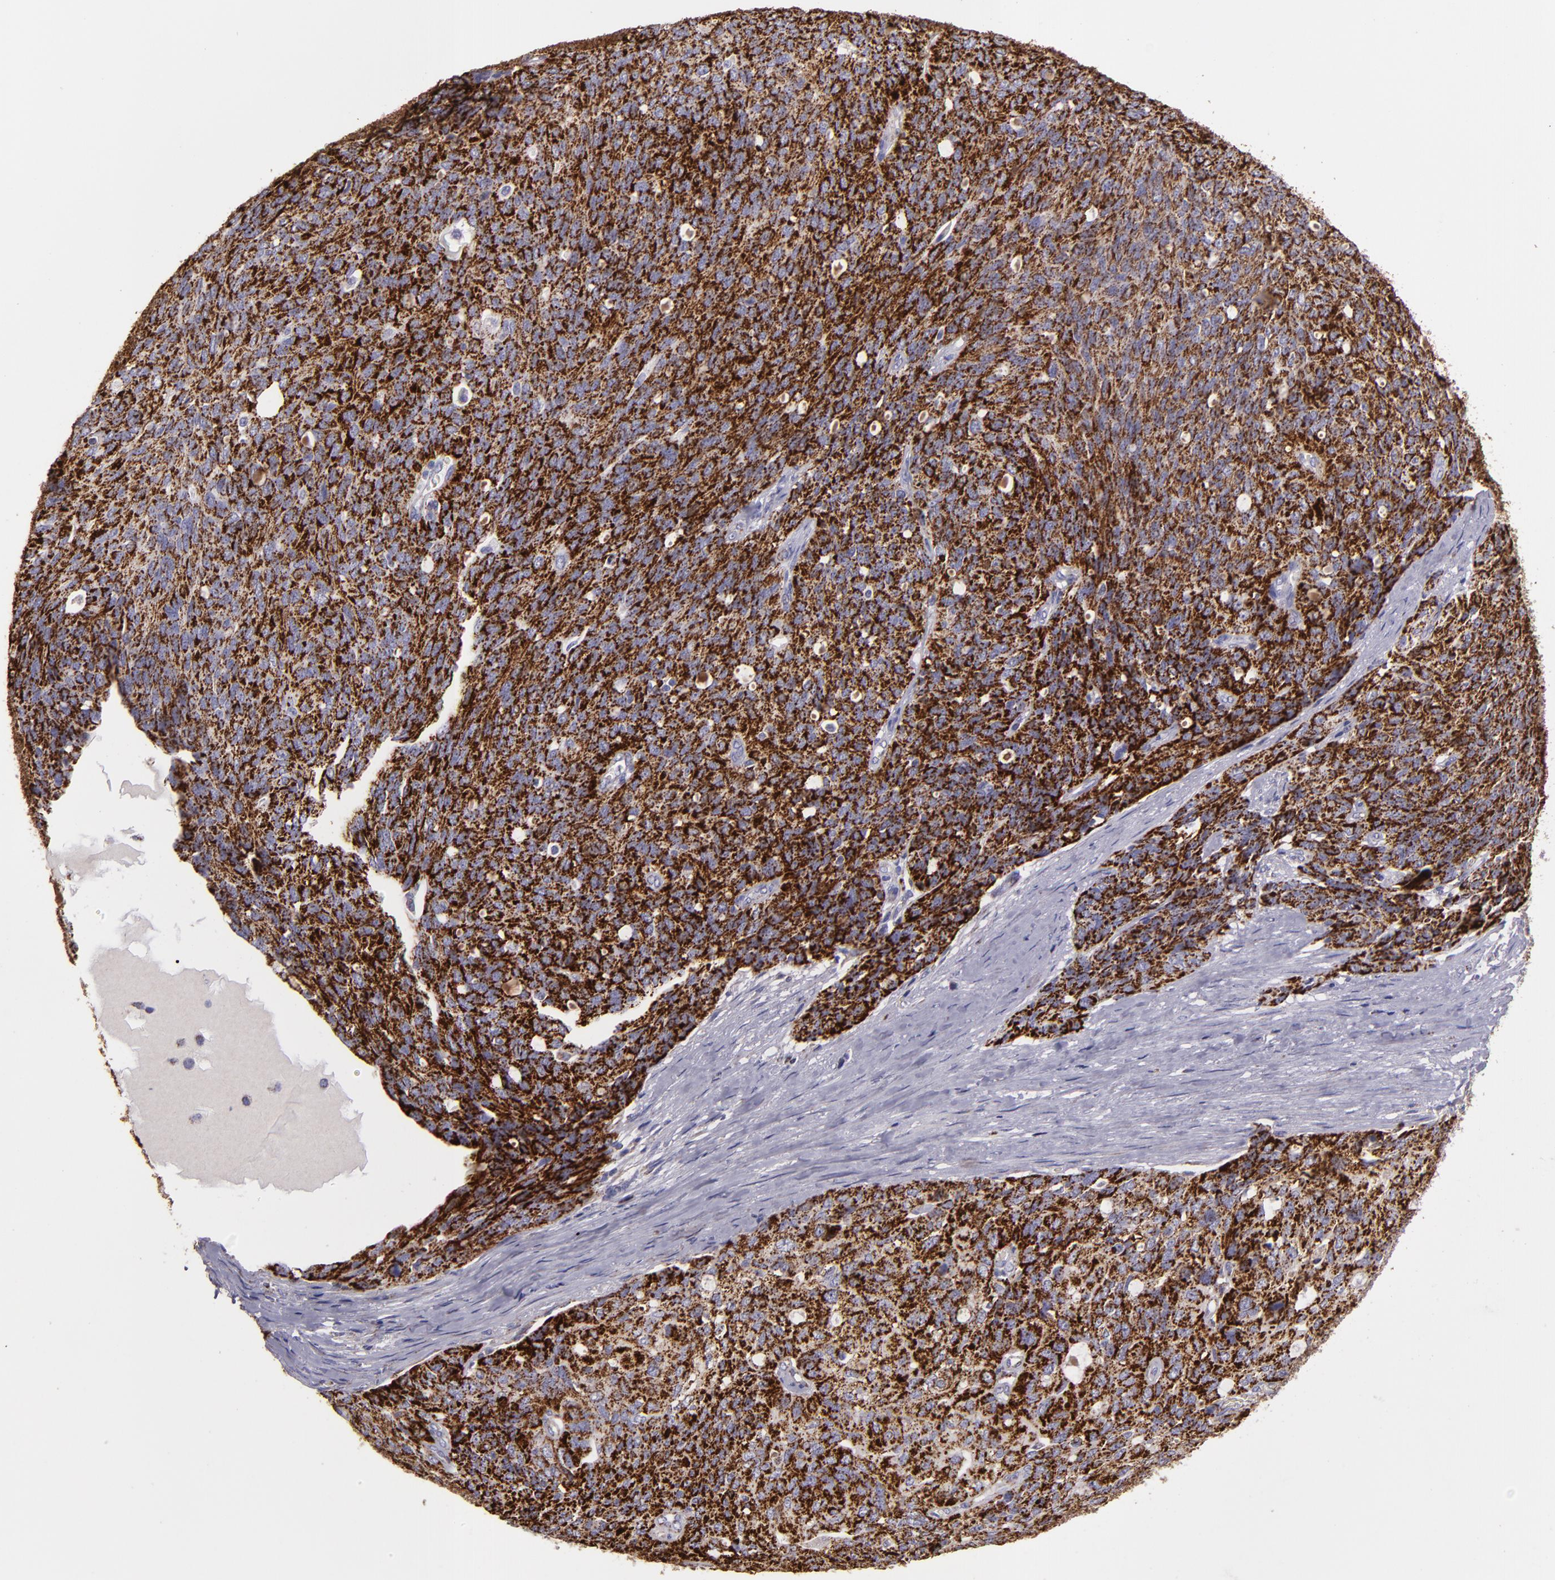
{"staining": {"intensity": "moderate", "quantity": ">75%", "location": "cytoplasmic/membranous"}, "tissue": "ovarian cancer", "cell_type": "Tumor cells", "image_type": "cancer", "snomed": [{"axis": "morphology", "description": "Carcinoma, endometroid"}, {"axis": "topography", "description": "Ovary"}], "caption": "DAB (3,3'-diaminobenzidine) immunohistochemical staining of human ovarian cancer (endometroid carcinoma) reveals moderate cytoplasmic/membranous protein positivity in about >75% of tumor cells. (DAB IHC with brightfield microscopy, high magnification).", "gene": "HSPD1", "patient": {"sex": "female", "age": 60}}